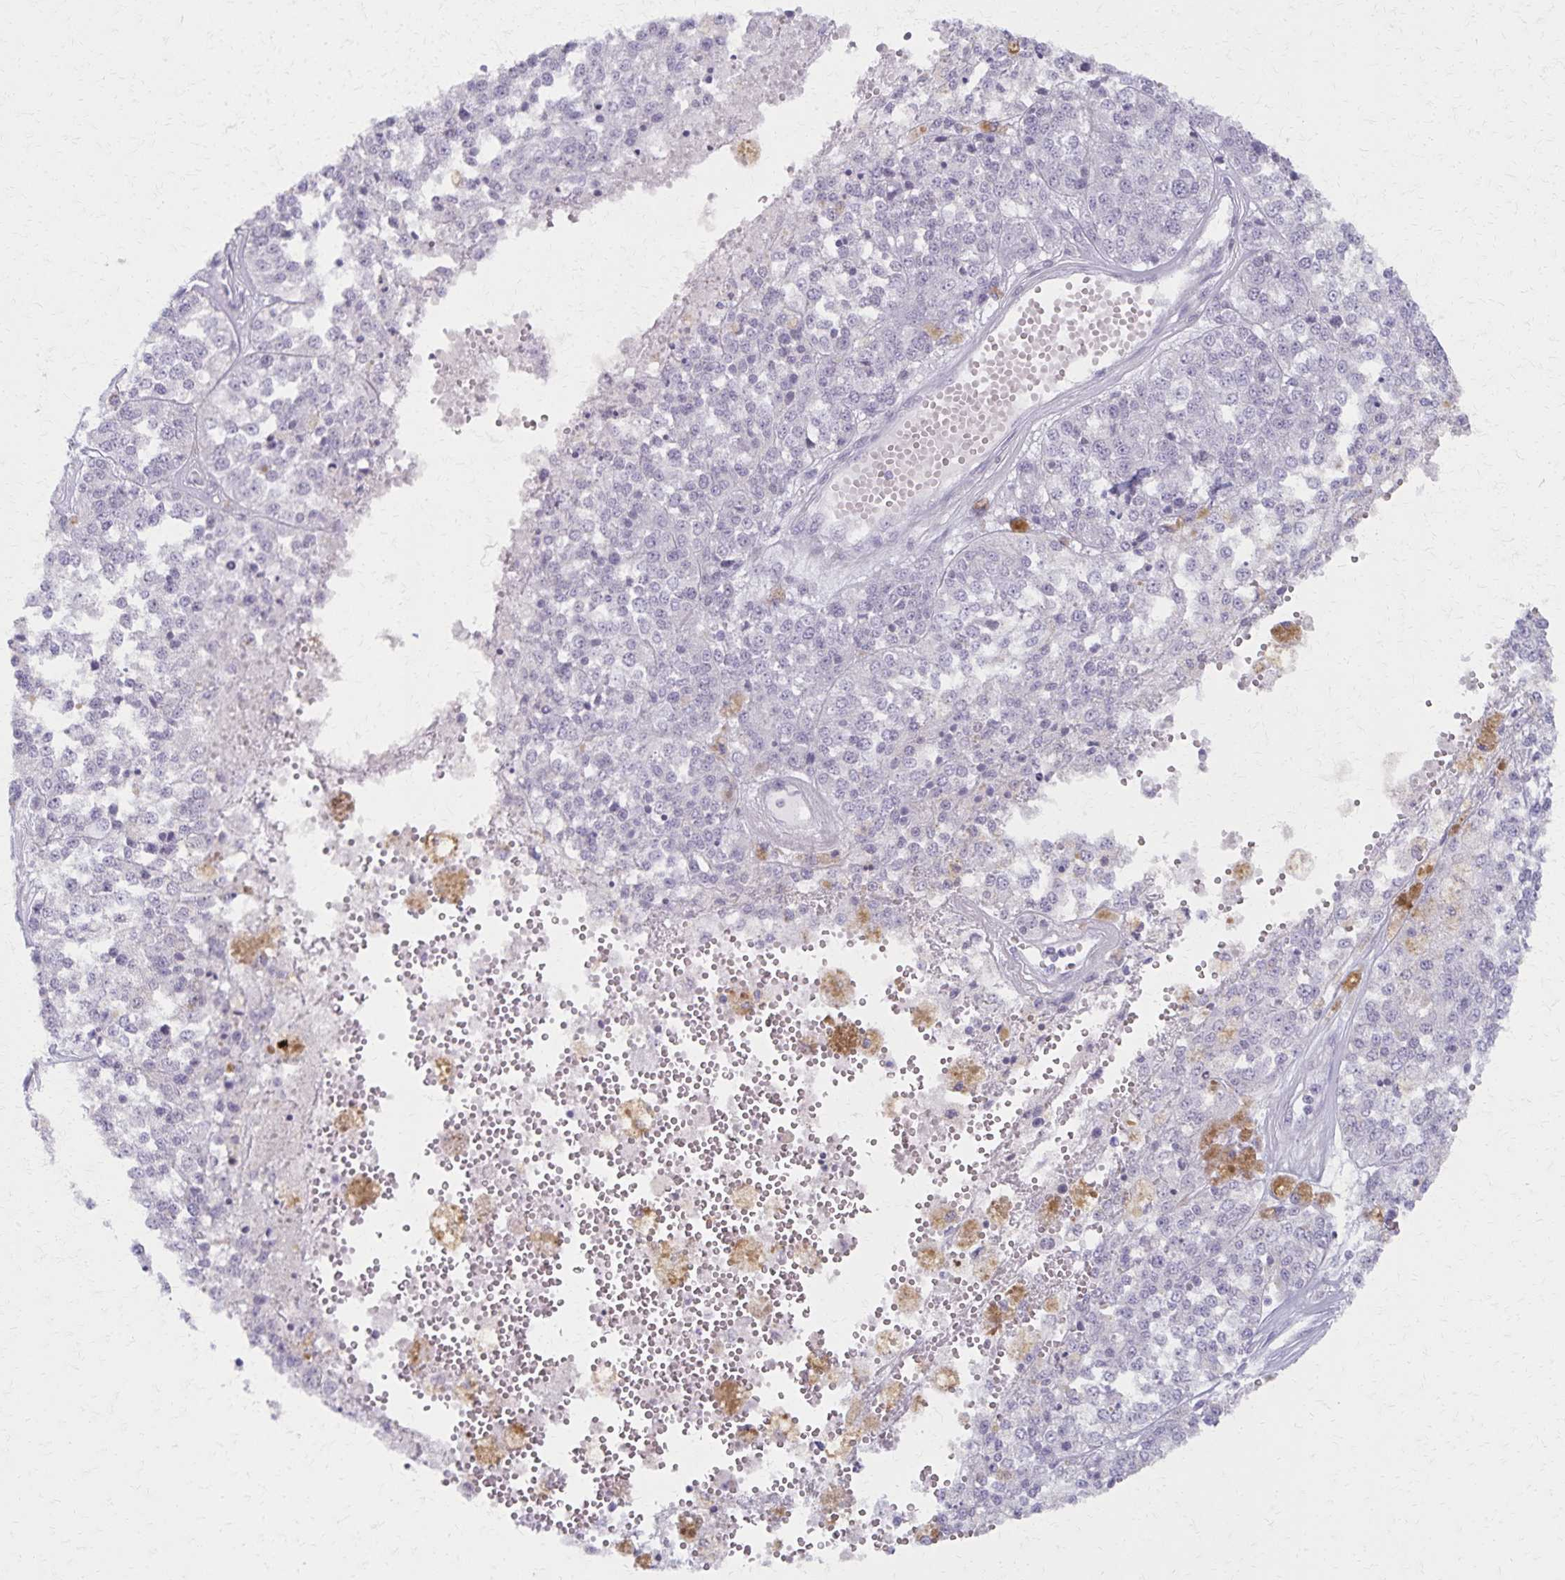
{"staining": {"intensity": "negative", "quantity": "none", "location": "none"}, "tissue": "melanoma", "cell_type": "Tumor cells", "image_type": "cancer", "snomed": [{"axis": "morphology", "description": "Malignant melanoma, Metastatic site"}, {"axis": "topography", "description": "Lymph node"}], "caption": "A histopathology image of melanoma stained for a protein demonstrates no brown staining in tumor cells.", "gene": "MORC4", "patient": {"sex": "female", "age": 64}}